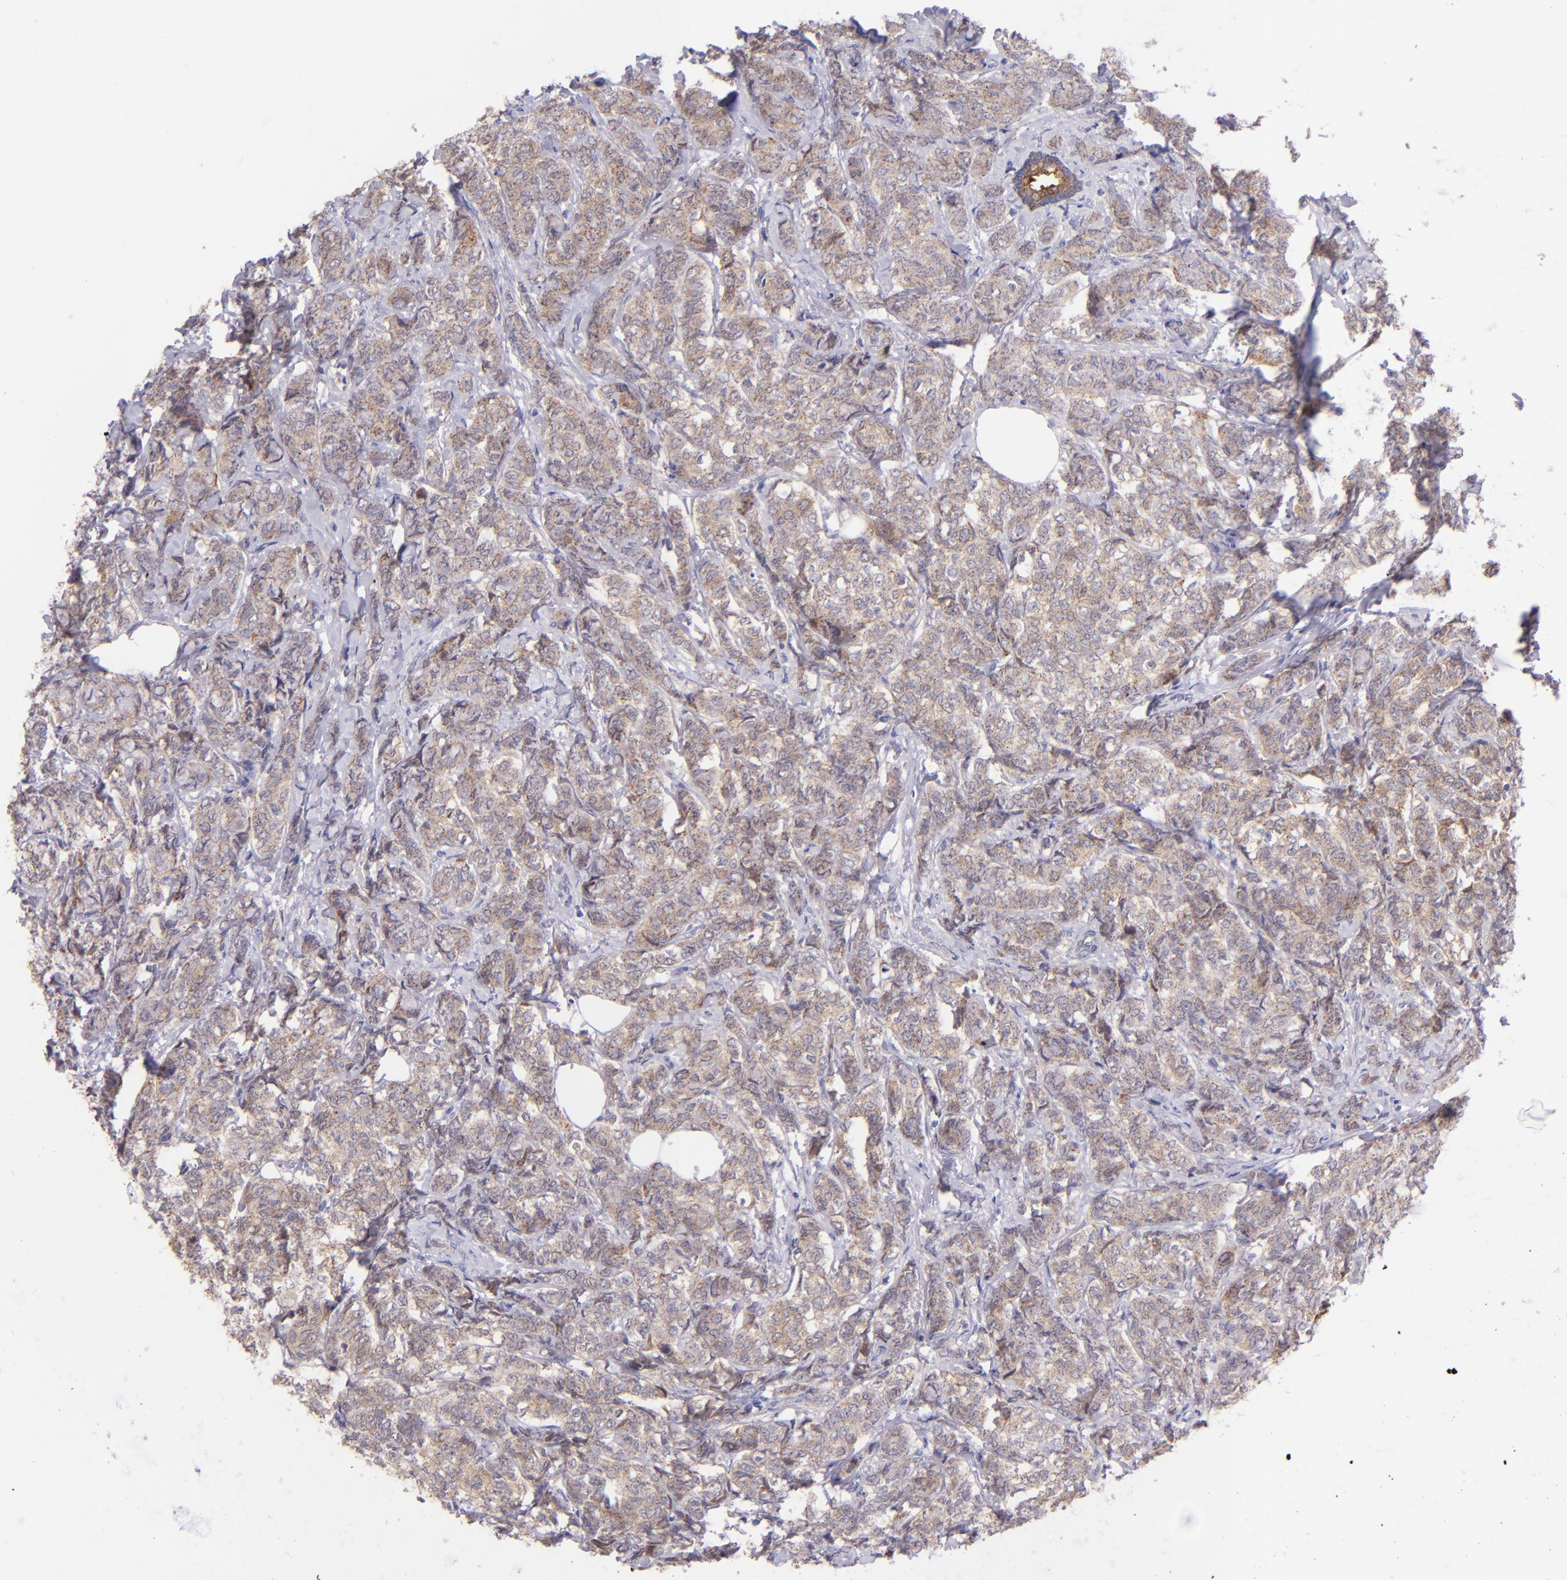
{"staining": {"intensity": "weak", "quantity": ">75%", "location": "cytoplasmic/membranous"}, "tissue": "breast cancer", "cell_type": "Tumor cells", "image_type": "cancer", "snomed": [{"axis": "morphology", "description": "Lobular carcinoma"}, {"axis": "topography", "description": "Breast"}], "caption": "An image of breast lobular carcinoma stained for a protein demonstrates weak cytoplasmic/membranous brown staining in tumor cells.", "gene": "SH2D4A", "patient": {"sex": "female", "age": 60}}